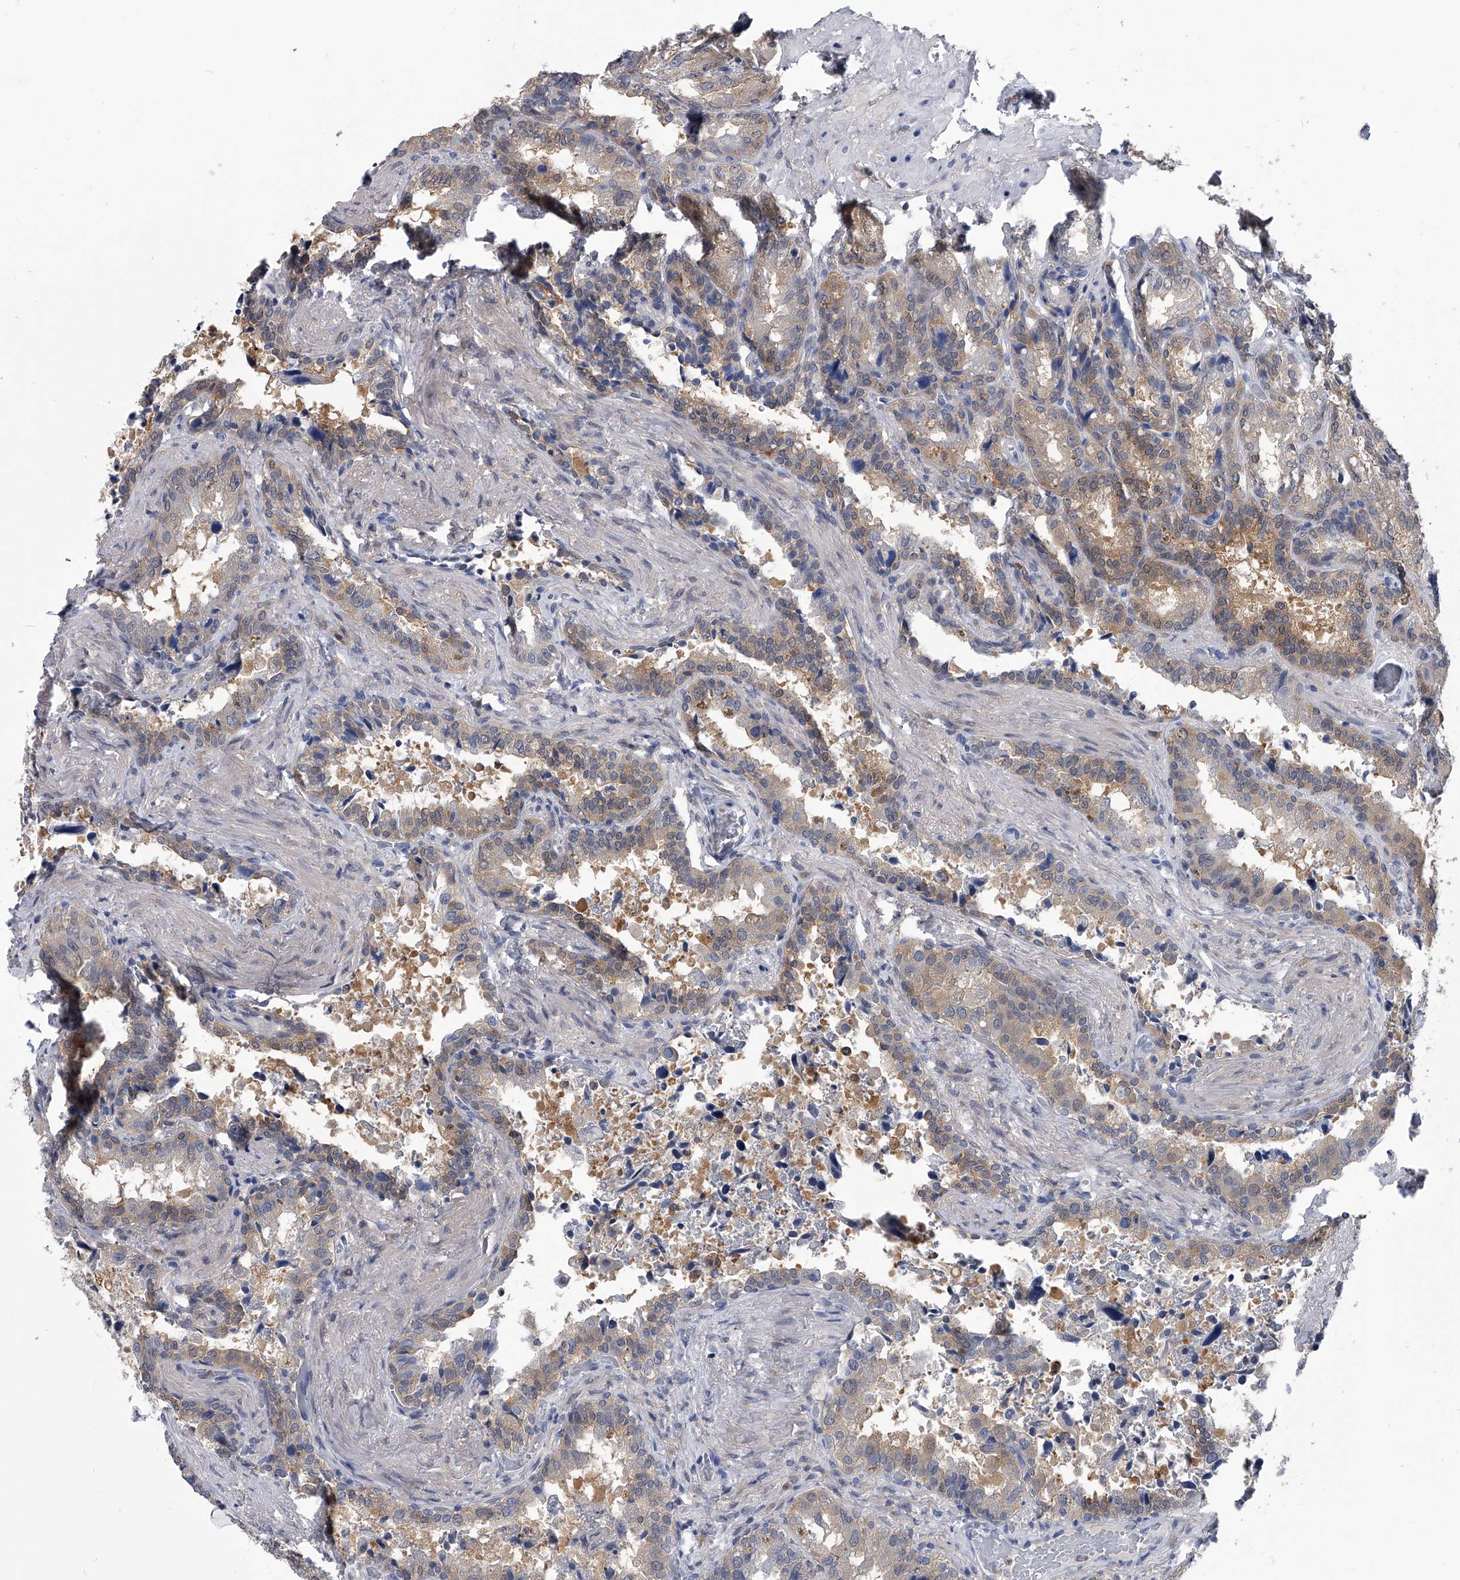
{"staining": {"intensity": "moderate", "quantity": "25%-75%", "location": "cytoplasmic/membranous"}, "tissue": "seminal vesicle", "cell_type": "Glandular cells", "image_type": "normal", "snomed": [{"axis": "morphology", "description": "Normal tissue, NOS"}, {"axis": "topography", "description": "Seminal veicle"}, {"axis": "topography", "description": "Peripheral nerve tissue"}], "caption": "Protein staining demonstrates moderate cytoplasmic/membranous expression in approximately 25%-75% of glandular cells in normal seminal vesicle. The staining was performed using DAB, with brown indicating positive protein expression. Nuclei are stained blue with hematoxylin.", "gene": "PDXK", "patient": {"sex": "male", "age": 63}}